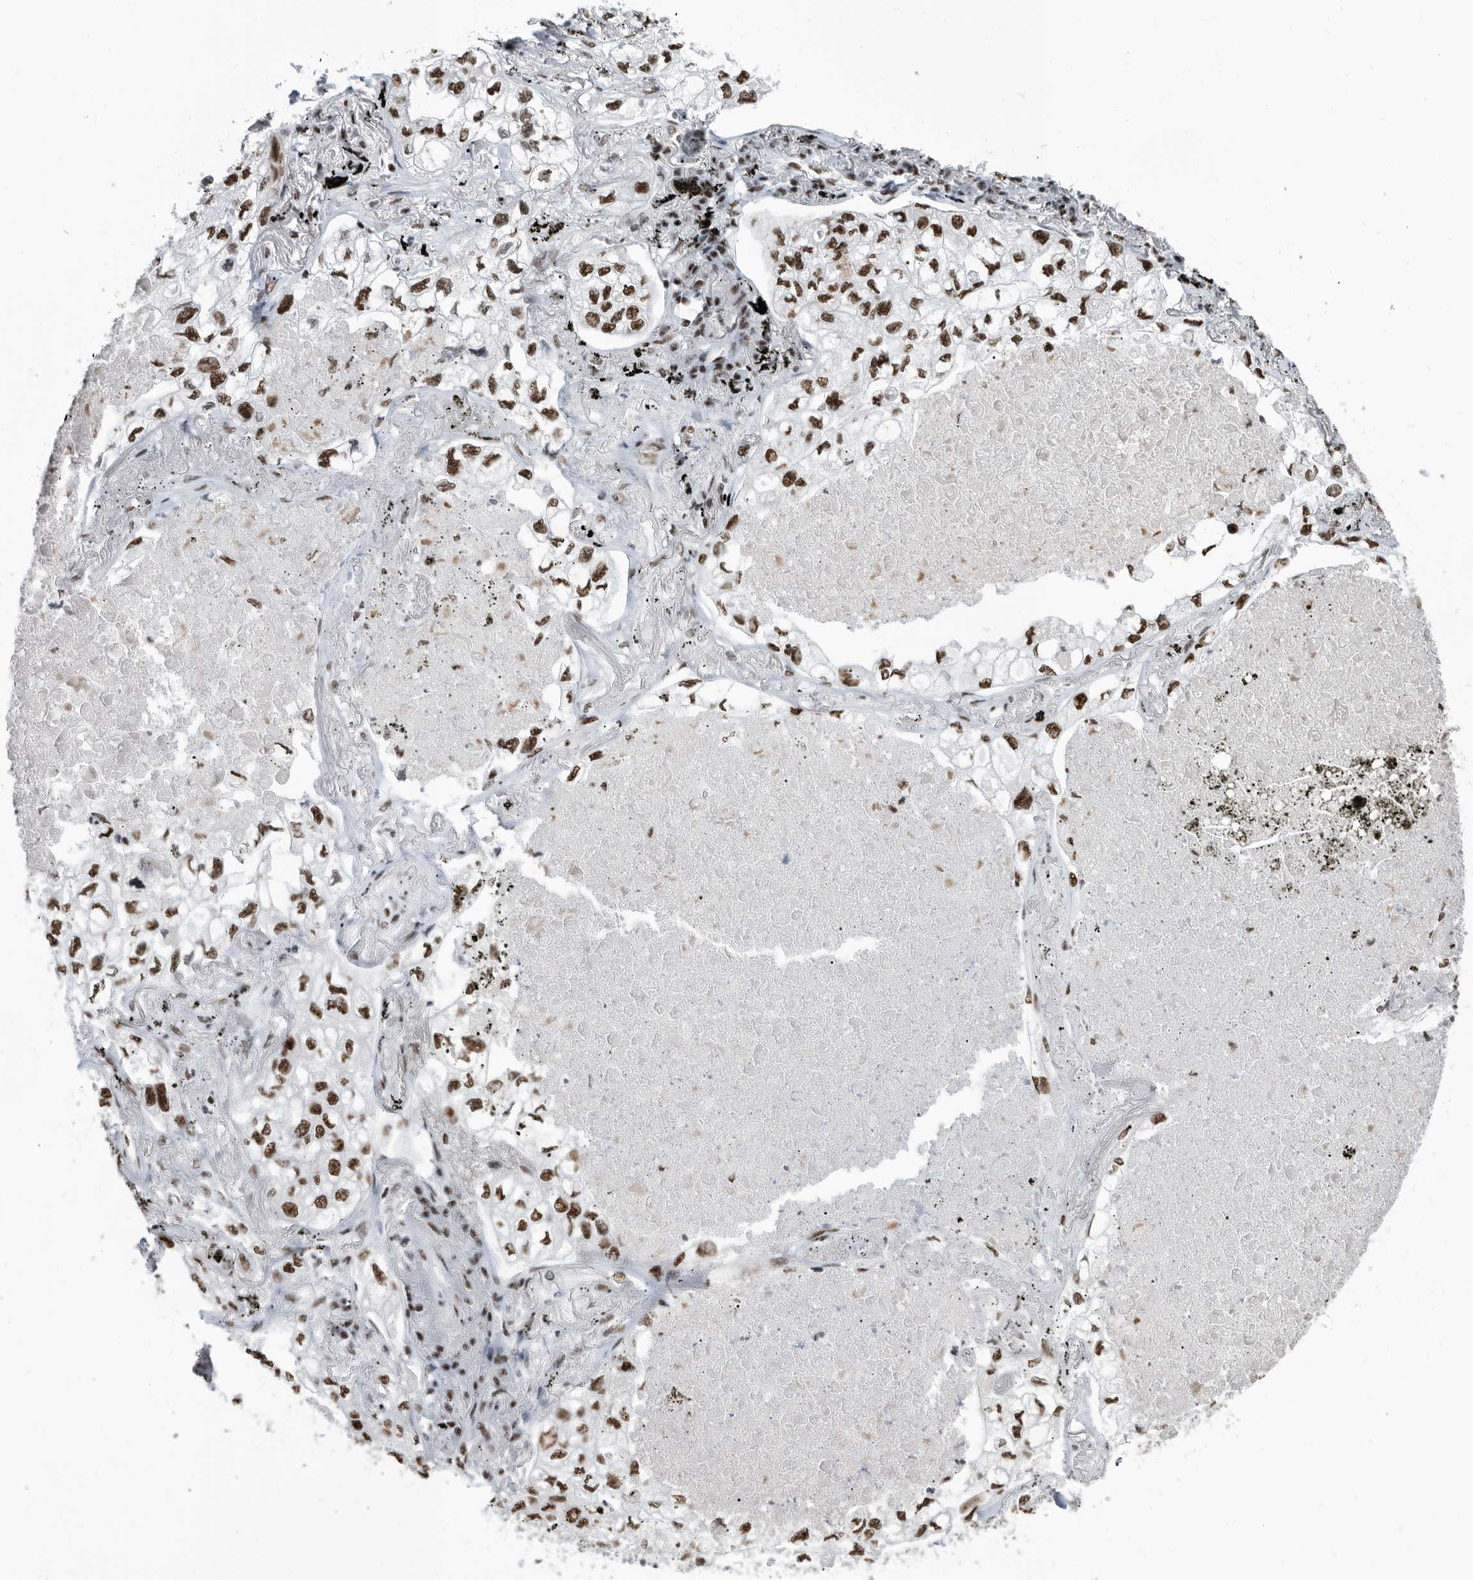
{"staining": {"intensity": "strong", "quantity": ">75%", "location": "nuclear"}, "tissue": "lung cancer", "cell_type": "Tumor cells", "image_type": "cancer", "snomed": [{"axis": "morphology", "description": "Adenocarcinoma, NOS"}, {"axis": "topography", "description": "Lung"}], "caption": "Lung cancer (adenocarcinoma) stained with a protein marker demonstrates strong staining in tumor cells.", "gene": "SF3A1", "patient": {"sex": "male", "age": 65}}